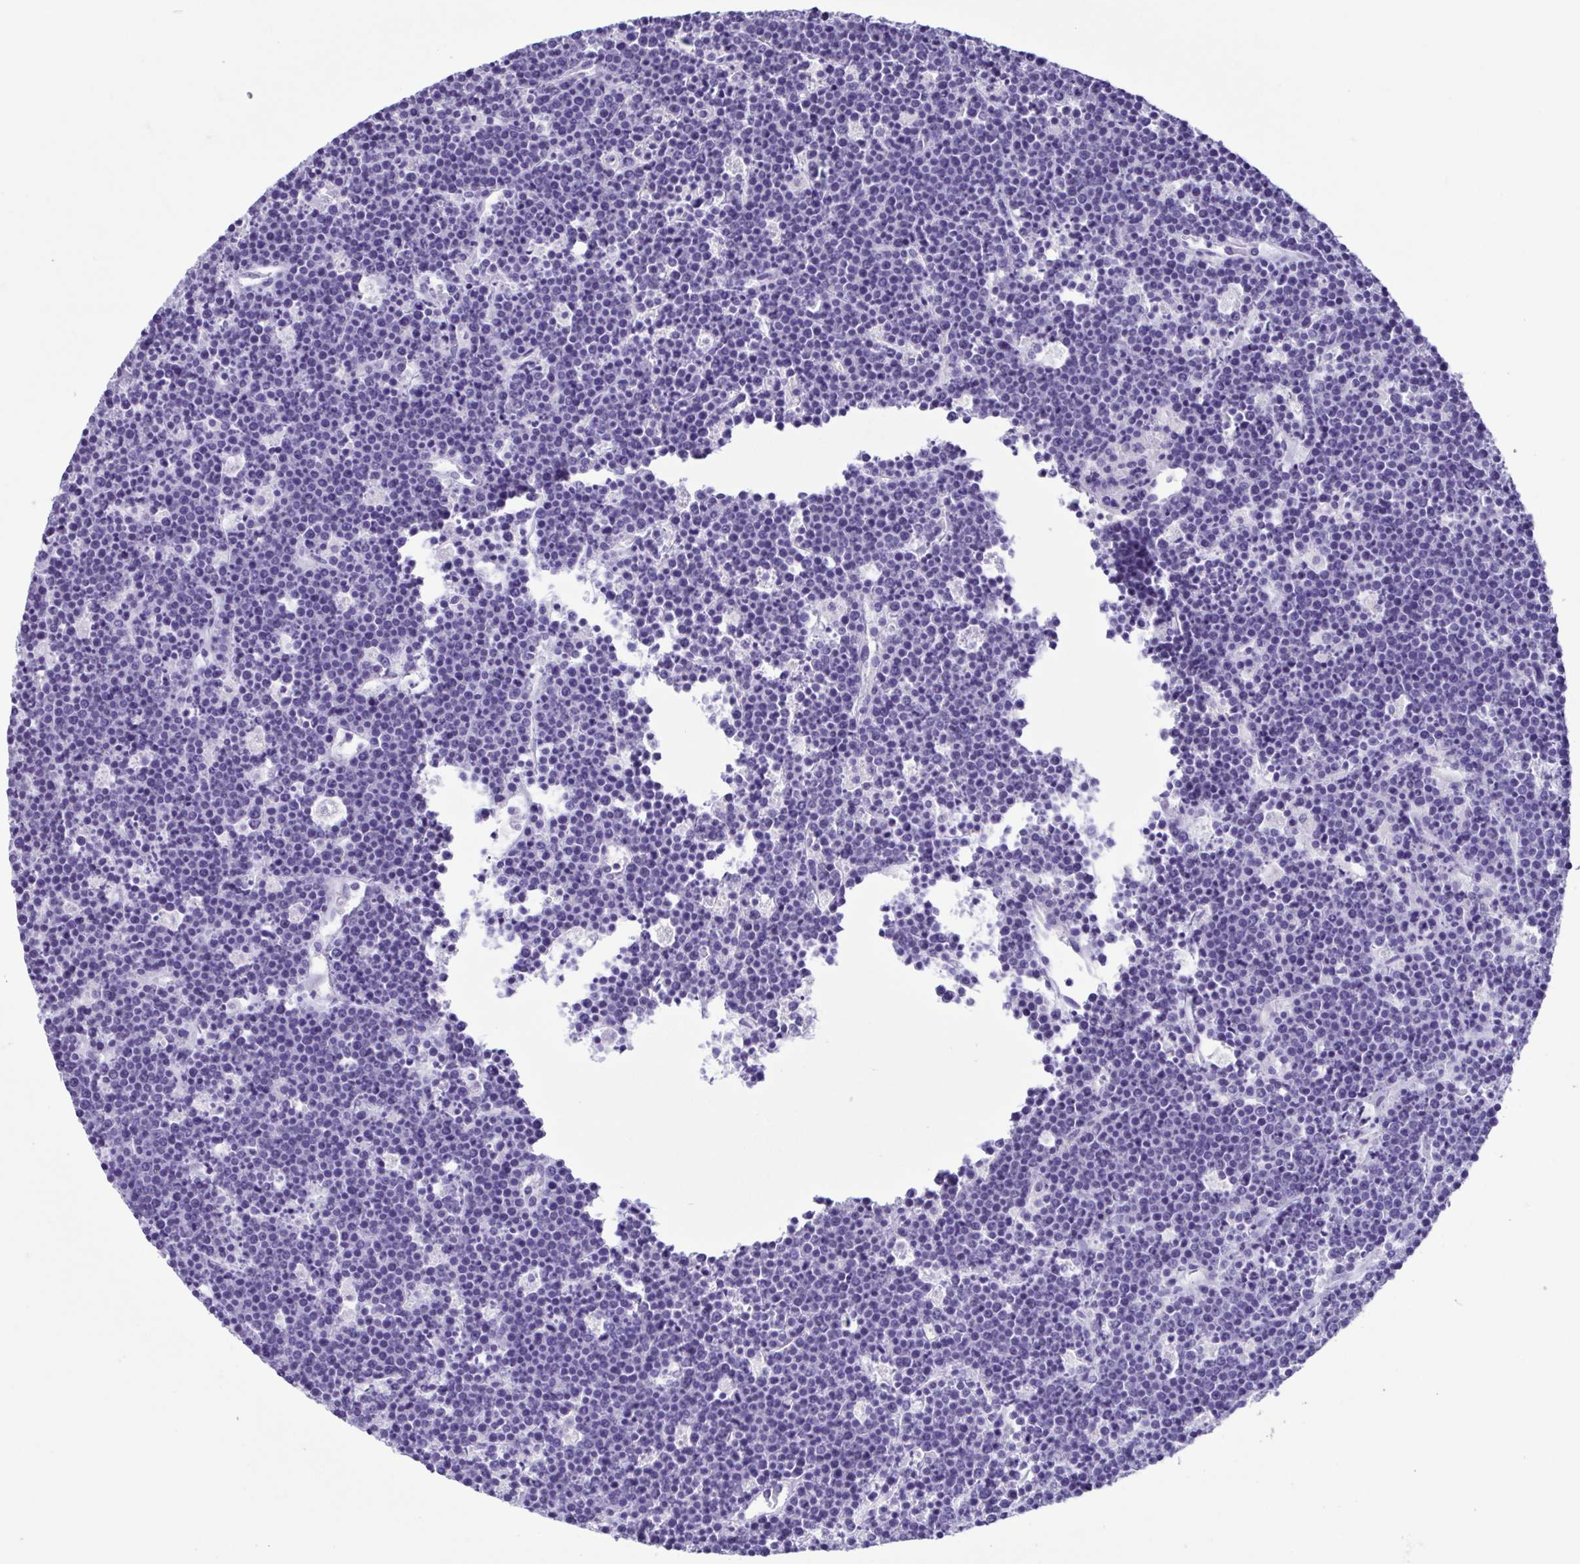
{"staining": {"intensity": "negative", "quantity": "none", "location": "none"}, "tissue": "lymphoma", "cell_type": "Tumor cells", "image_type": "cancer", "snomed": [{"axis": "morphology", "description": "Malignant lymphoma, non-Hodgkin's type, High grade"}, {"axis": "topography", "description": "Ovary"}], "caption": "There is no significant staining in tumor cells of malignant lymphoma, non-Hodgkin's type (high-grade). Nuclei are stained in blue.", "gene": "CBY2", "patient": {"sex": "female", "age": 56}}